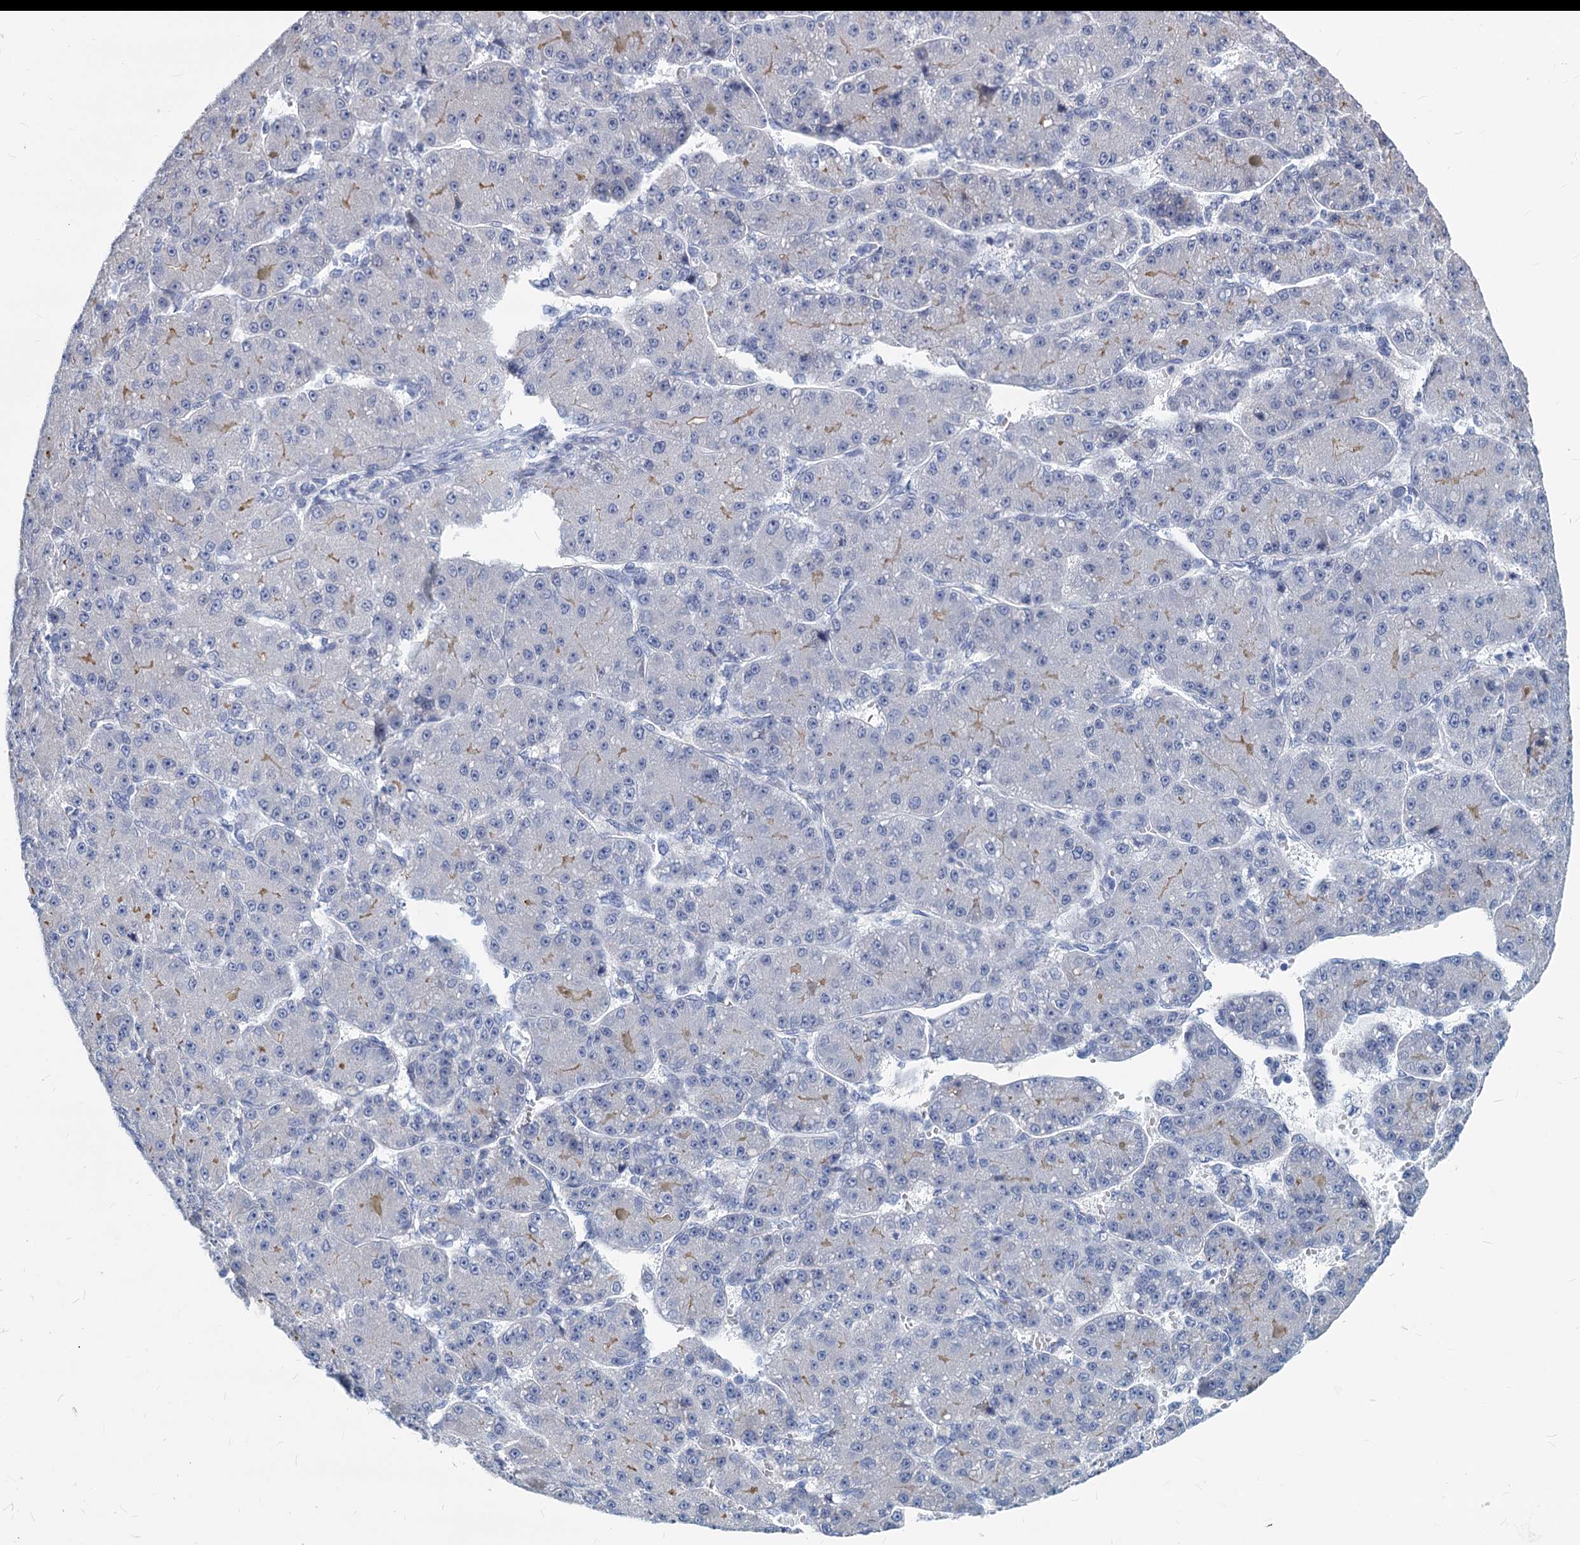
{"staining": {"intensity": "negative", "quantity": "none", "location": "none"}, "tissue": "liver cancer", "cell_type": "Tumor cells", "image_type": "cancer", "snomed": [{"axis": "morphology", "description": "Carcinoma, Hepatocellular, NOS"}, {"axis": "topography", "description": "Liver"}], "caption": "Liver hepatocellular carcinoma was stained to show a protein in brown. There is no significant positivity in tumor cells. Nuclei are stained in blue.", "gene": "GSTM3", "patient": {"sex": "male", "age": 67}}